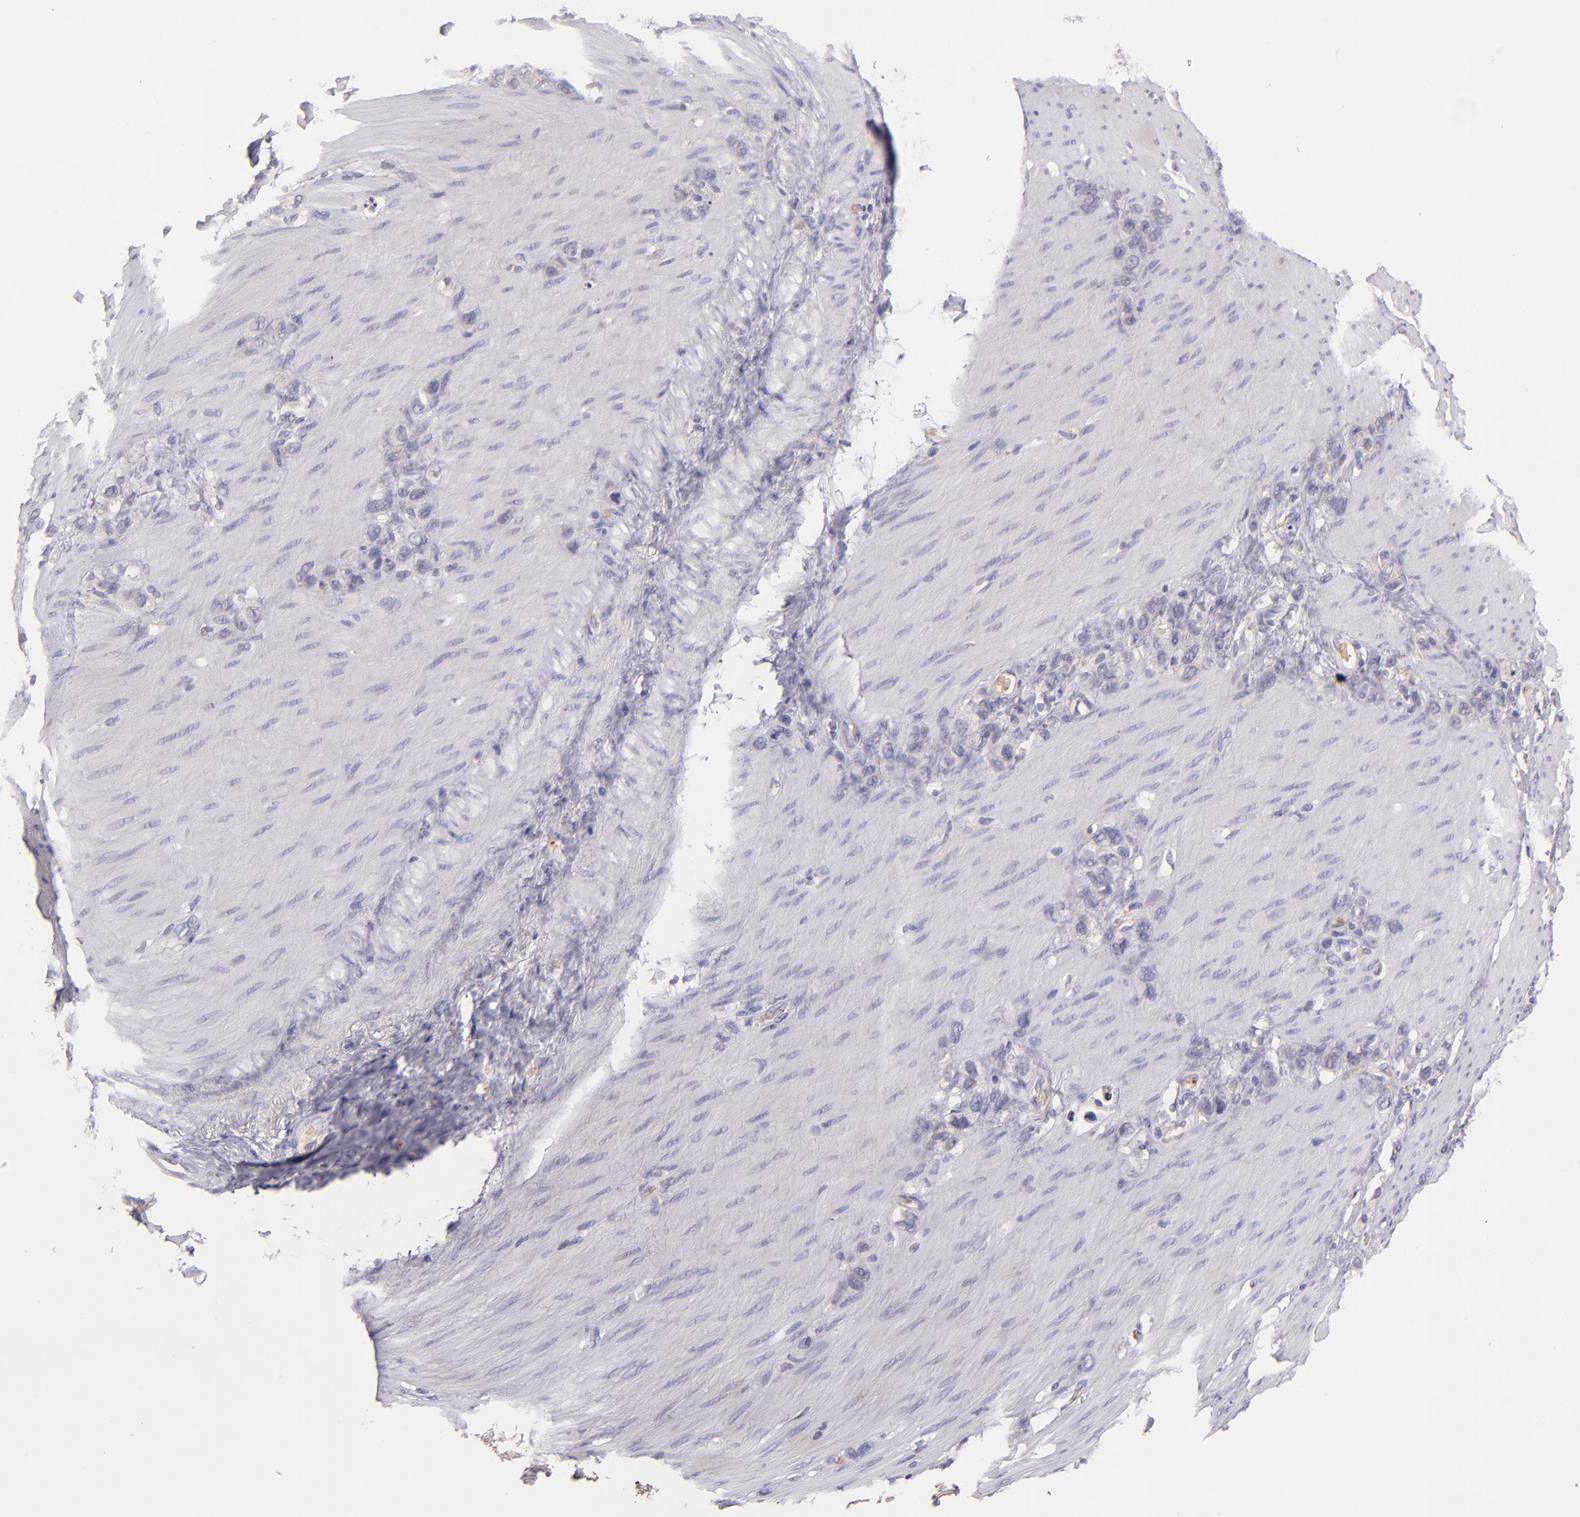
{"staining": {"intensity": "weak", "quantity": "<25%", "location": "cytoplasmic/membranous"}, "tissue": "stomach cancer", "cell_type": "Tumor cells", "image_type": "cancer", "snomed": [{"axis": "morphology", "description": "Normal tissue, NOS"}, {"axis": "morphology", "description": "Adenocarcinoma, NOS"}, {"axis": "morphology", "description": "Adenocarcinoma, High grade"}, {"axis": "topography", "description": "Stomach, upper"}, {"axis": "topography", "description": "Stomach"}], "caption": "Stomach cancer (high-grade adenocarcinoma) stained for a protein using IHC exhibits no expression tumor cells.", "gene": "SERPINC1", "patient": {"sex": "female", "age": 65}}